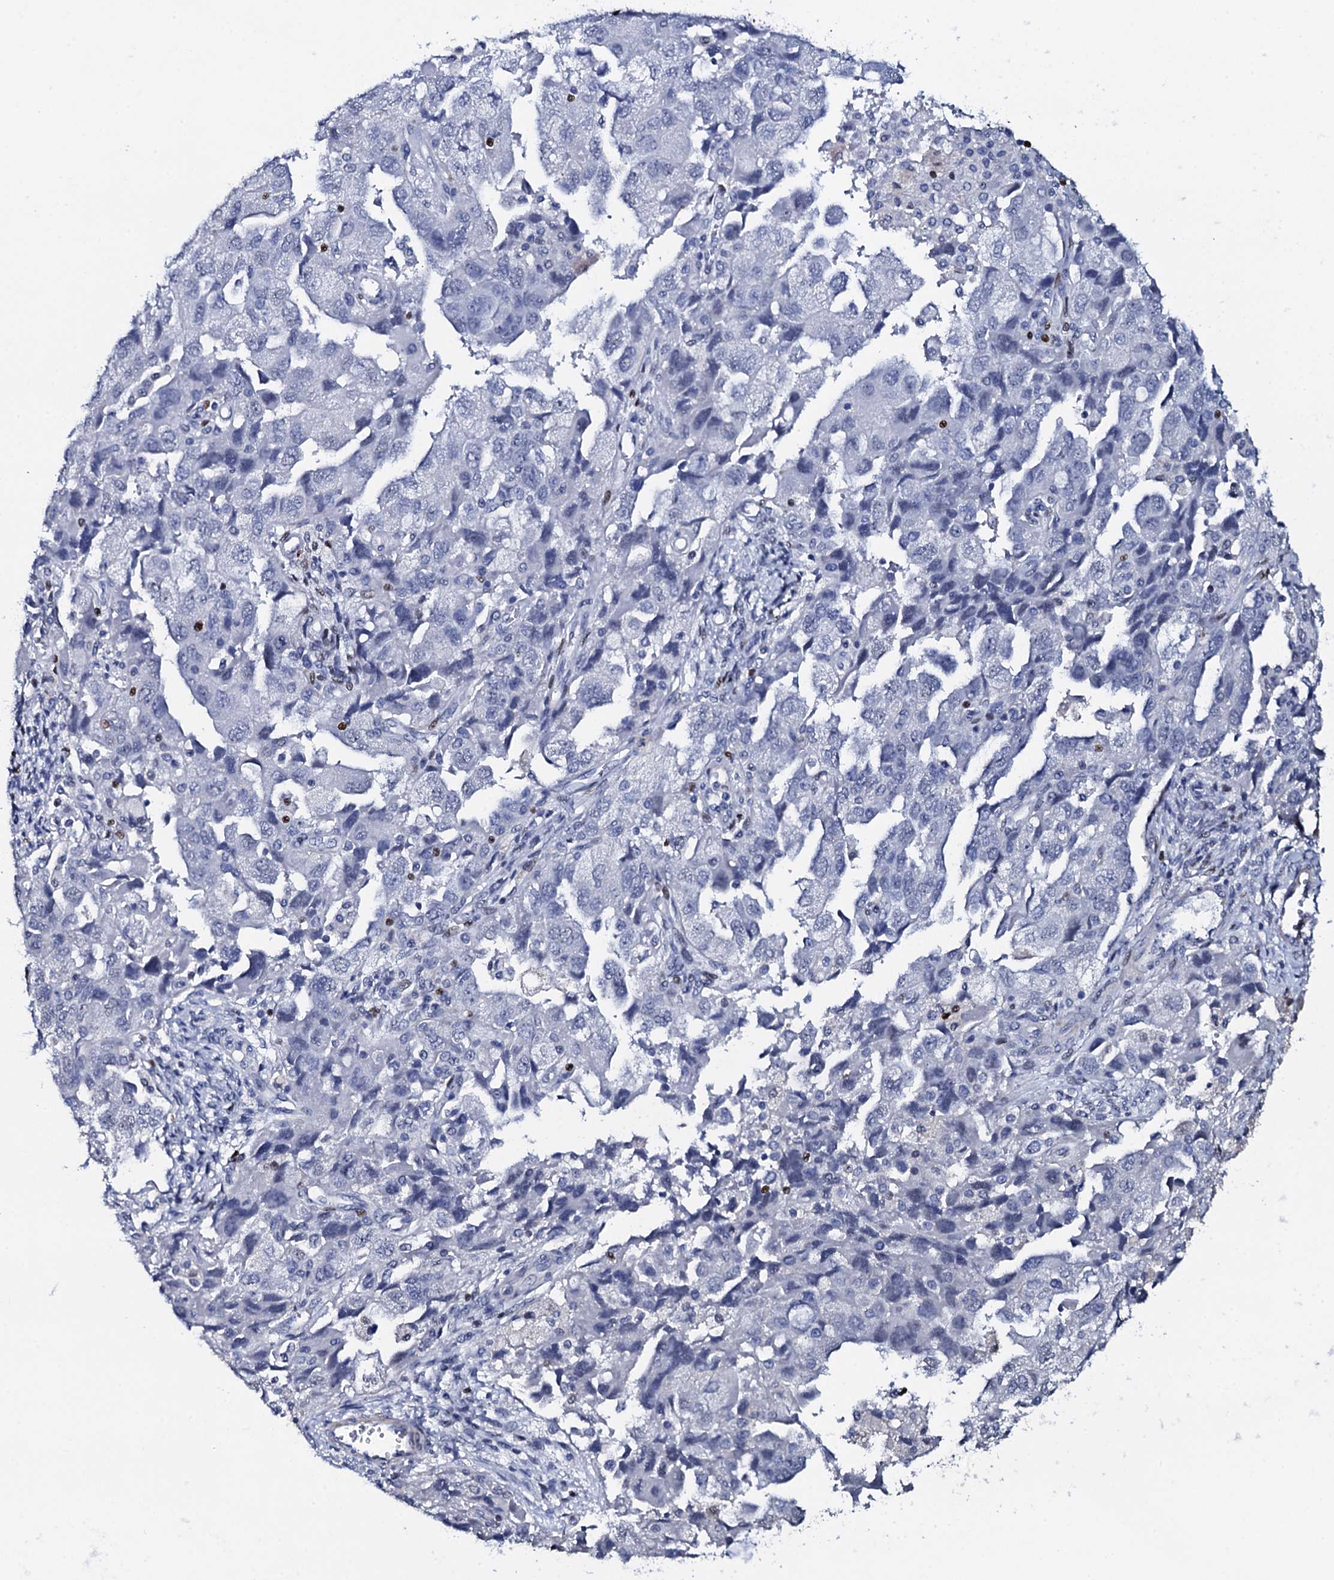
{"staining": {"intensity": "negative", "quantity": "none", "location": "none"}, "tissue": "ovarian cancer", "cell_type": "Tumor cells", "image_type": "cancer", "snomed": [{"axis": "morphology", "description": "Carcinoma, NOS"}, {"axis": "morphology", "description": "Cystadenocarcinoma, serous, NOS"}, {"axis": "topography", "description": "Ovary"}], "caption": "The immunohistochemistry (IHC) micrograph has no significant positivity in tumor cells of ovarian cancer tissue.", "gene": "NPM2", "patient": {"sex": "female", "age": 69}}